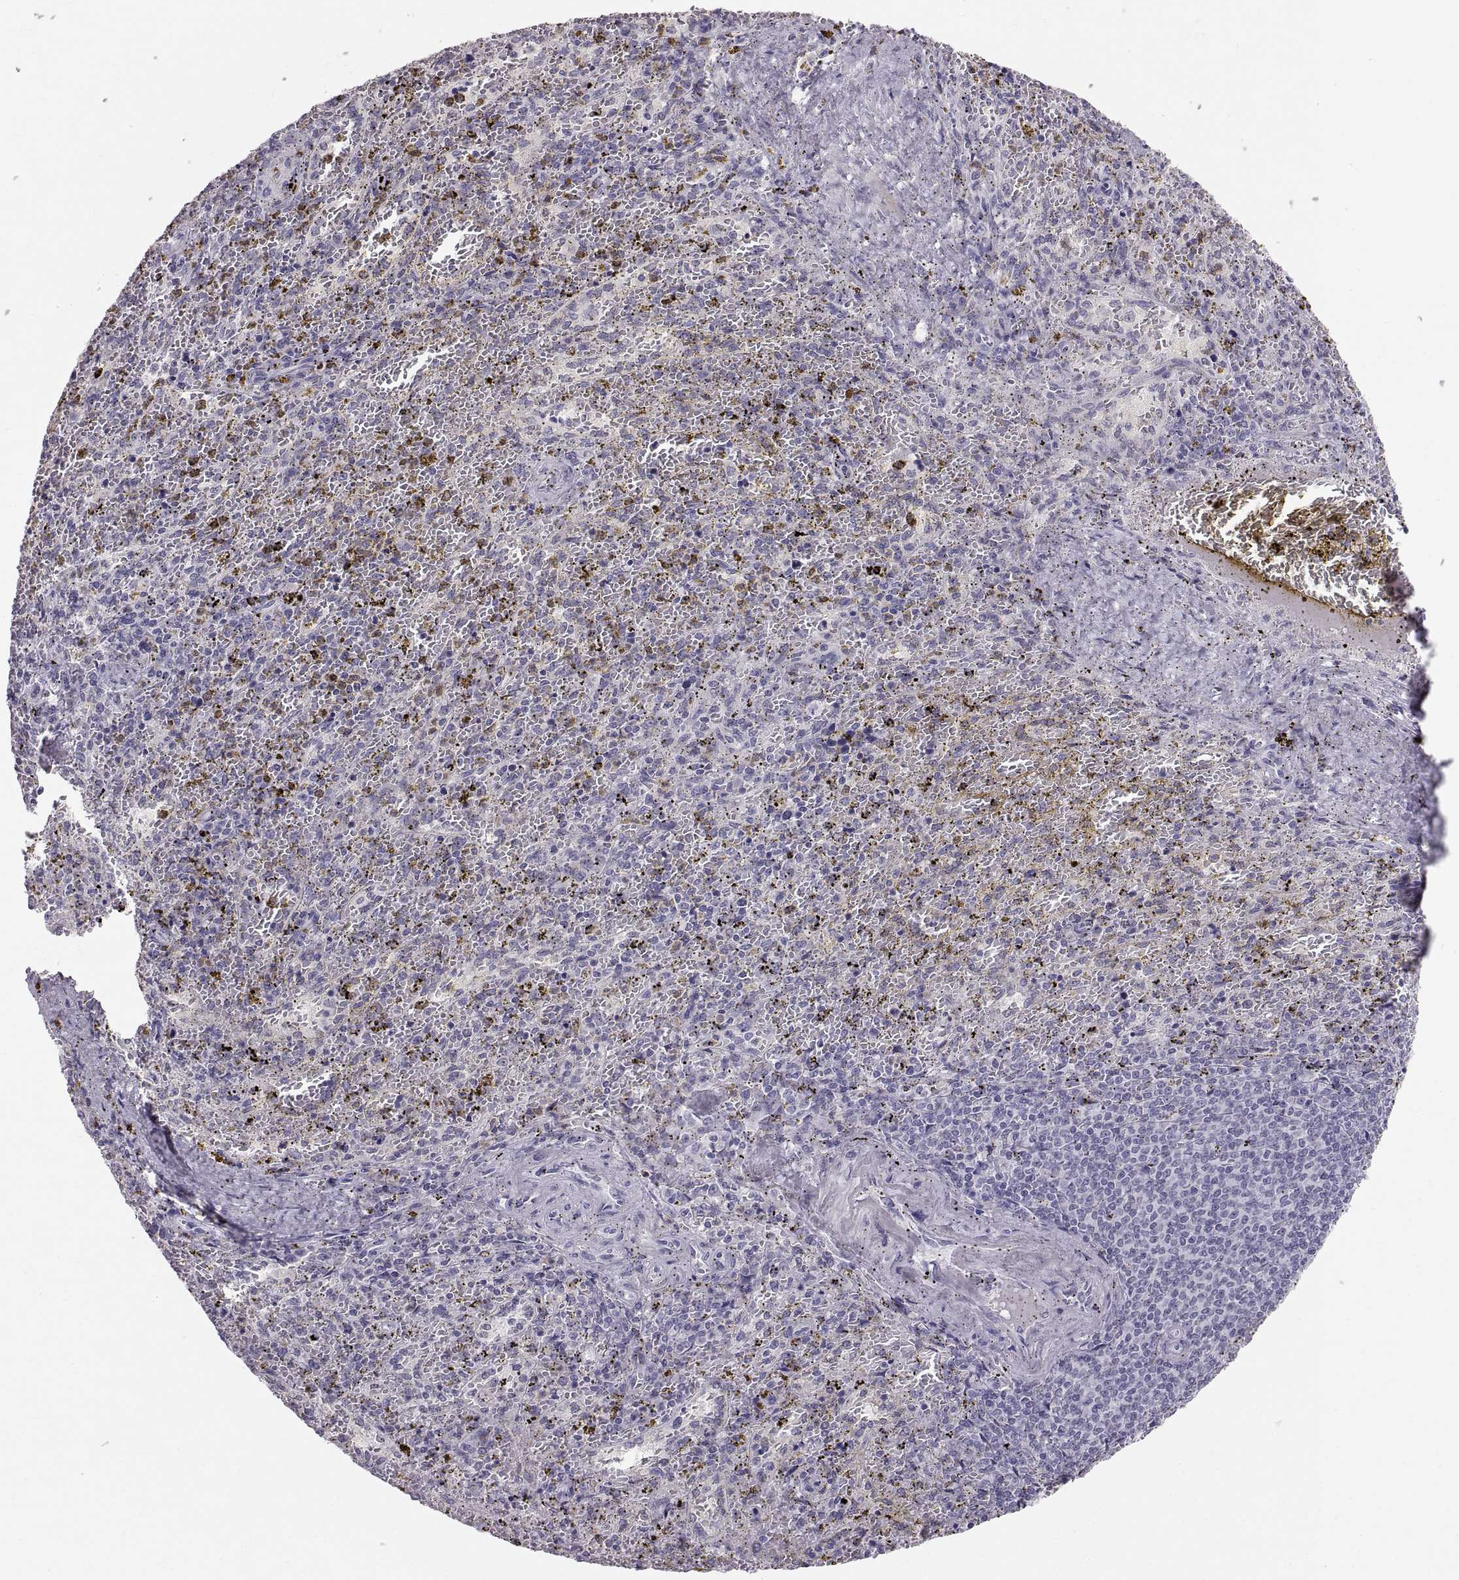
{"staining": {"intensity": "negative", "quantity": "none", "location": "none"}, "tissue": "spleen", "cell_type": "Cells in red pulp", "image_type": "normal", "snomed": [{"axis": "morphology", "description": "Normal tissue, NOS"}, {"axis": "topography", "description": "Spleen"}], "caption": "Image shows no protein expression in cells in red pulp of normal spleen.", "gene": "SPACDR", "patient": {"sex": "female", "age": 50}}